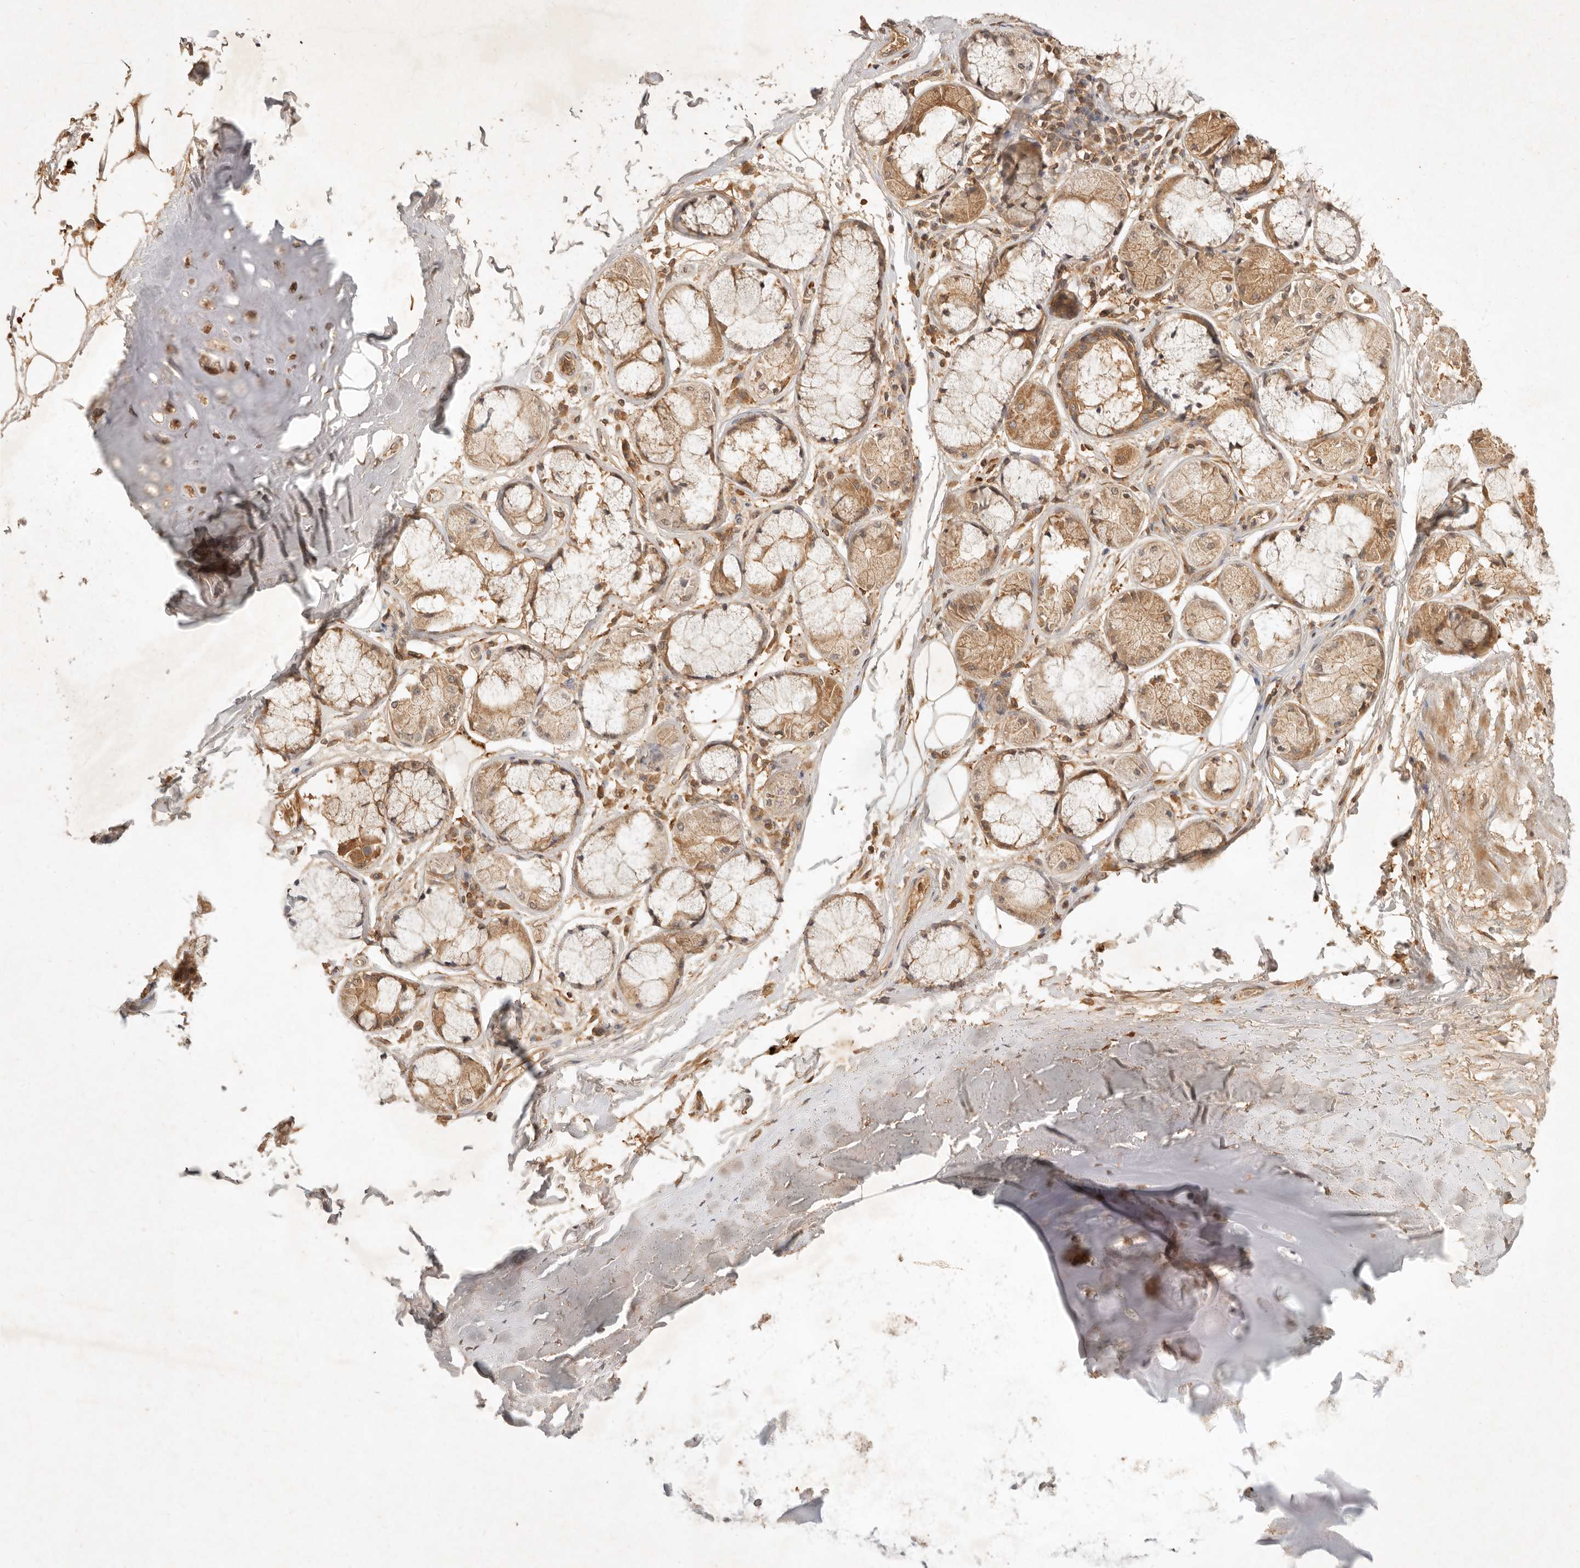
{"staining": {"intensity": "strong", "quantity": ">75%", "location": "cytoplasmic/membranous"}, "tissue": "adipose tissue", "cell_type": "Adipocytes", "image_type": "normal", "snomed": [{"axis": "morphology", "description": "Normal tissue, NOS"}, {"axis": "topography", "description": "Bronchus"}], "caption": "Unremarkable adipose tissue exhibits strong cytoplasmic/membranous positivity in approximately >75% of adipocytes, visualized by immunohistochemistry. Using DAB (3,3'-diaminobenzidine) (brown) and hematoxylin (blue) stains, captured at high magnification using brightfield microscopy.", "gene": "FREM2", "patient": {"sex": "male", "age": 66}}